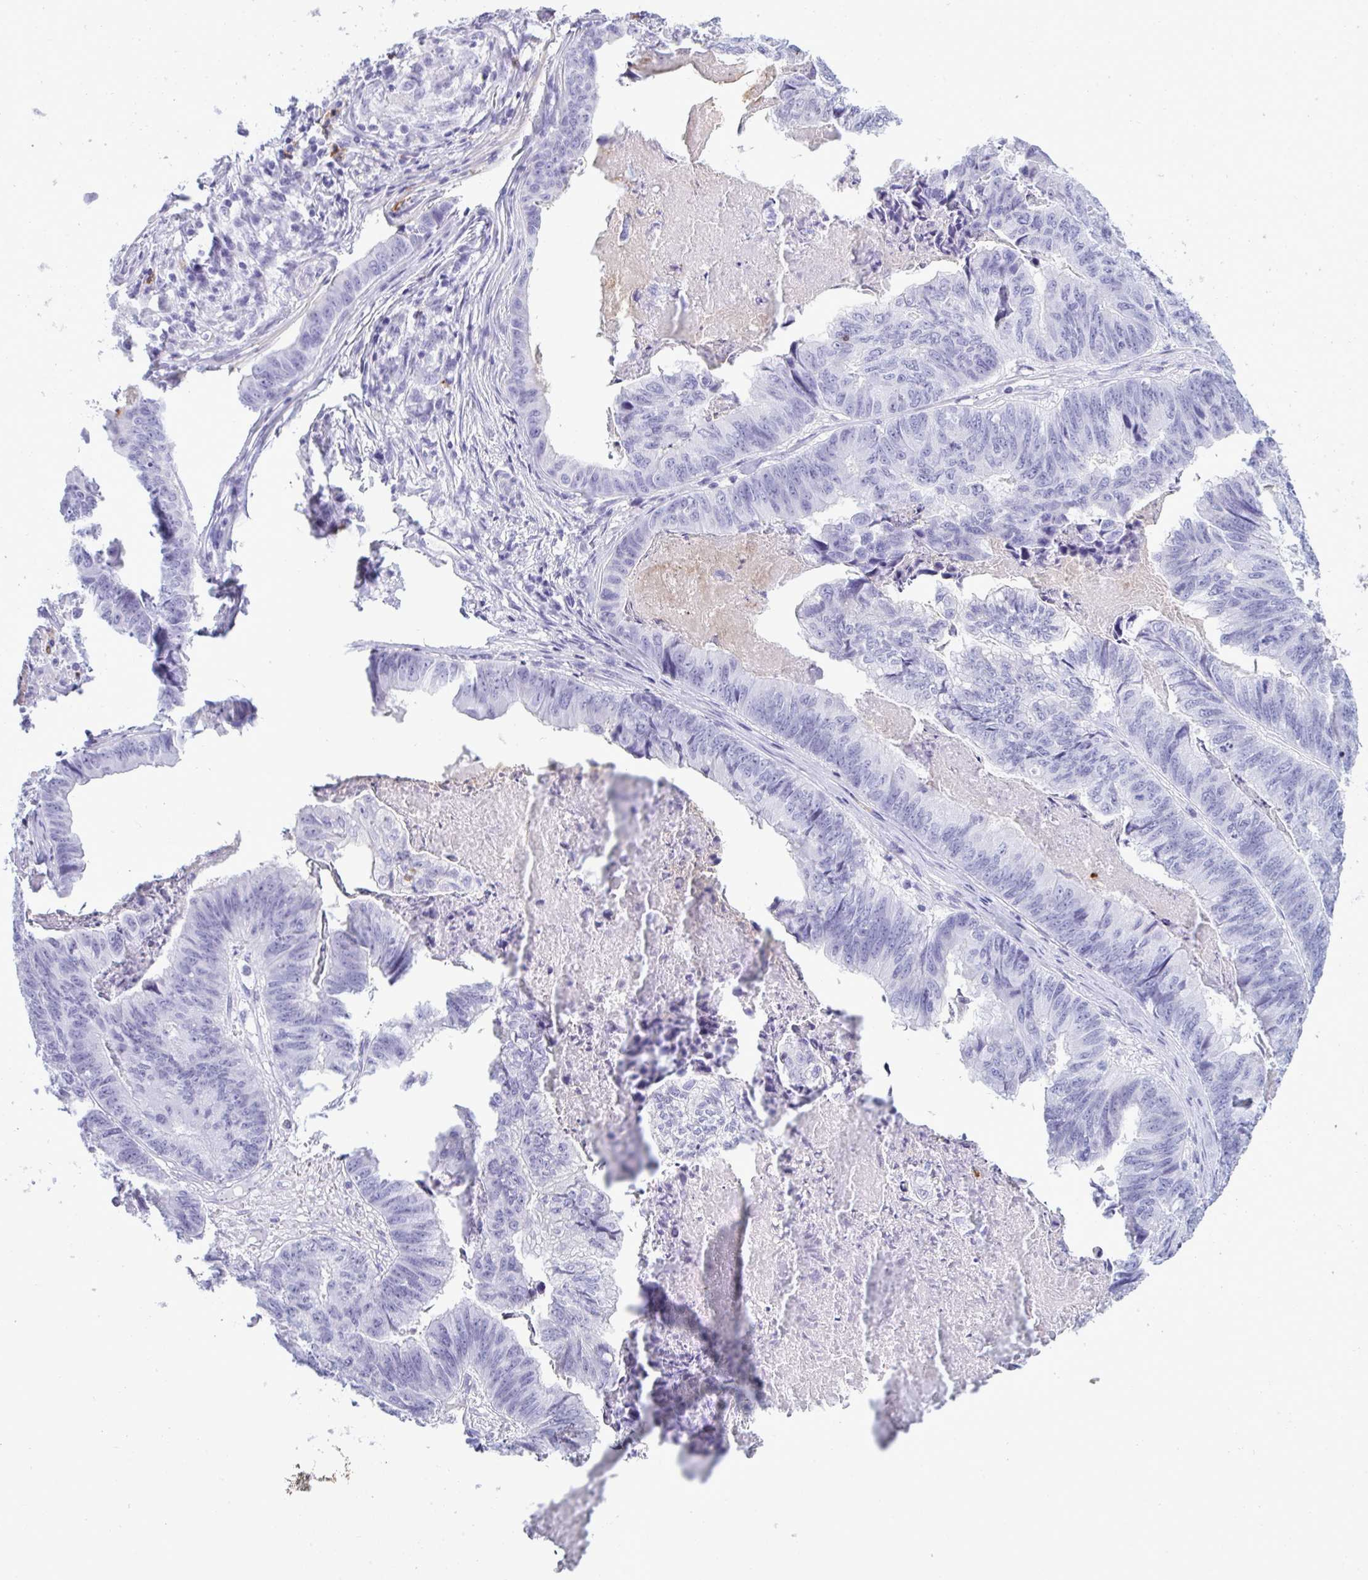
{"staining": {"intensity": "negative", "quantity": "none", "location": "none"}, "tissue": "stomach cancer", "cell_type": "Tumor cells", "image_type": "cancer", "snomed": [{"axis": "morphology", "description": "Adenocarcinoma, NOS"}, {"axis": "topography", "description": "Stomach, lower"}], "caption": "Tumor cells show no significant protein positivity in stomach cancer.", "gene": "ARHGAP42", "patient": {"sex": "male", "age": 77}}